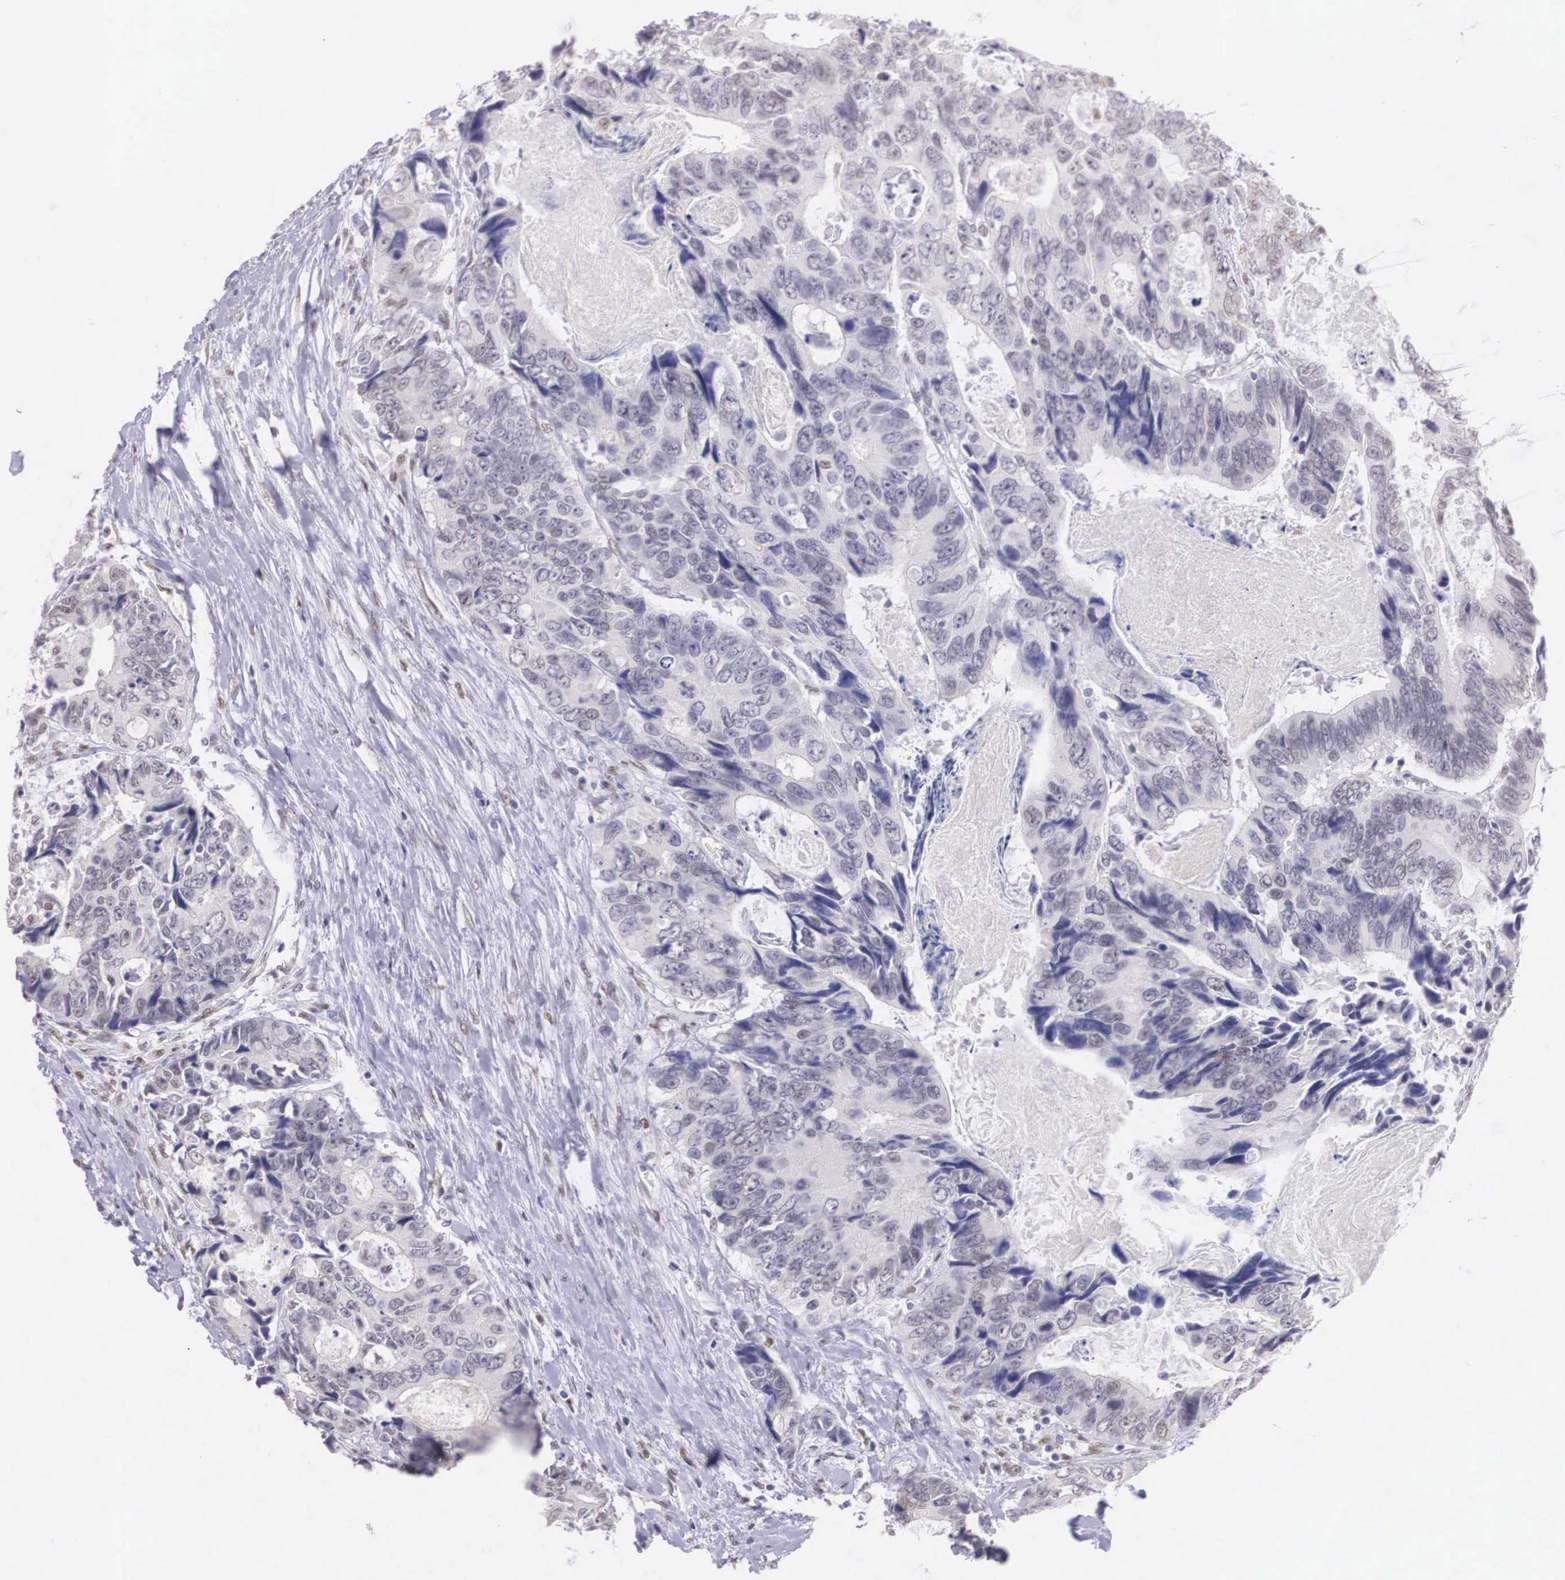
{"staining": {"intensity": "weak", "quantity": "25%-75%", "location": "nuclear"}, "tissue": "colorectal cancer", "cell_type": "Tumor cells", "image_type": "cancer", "snomed": [{"axis": "morphology", "description": "Adenocarcinoma, NOS"}, {"axis": "topography", "description": "Rectum"}], "caption": "Adenocarcinoma (colorectal) stained with a protein marker displays weak staining in tumor cells.", "gene": "ETV6", "patient": {"sex": "female", "age": 67}}